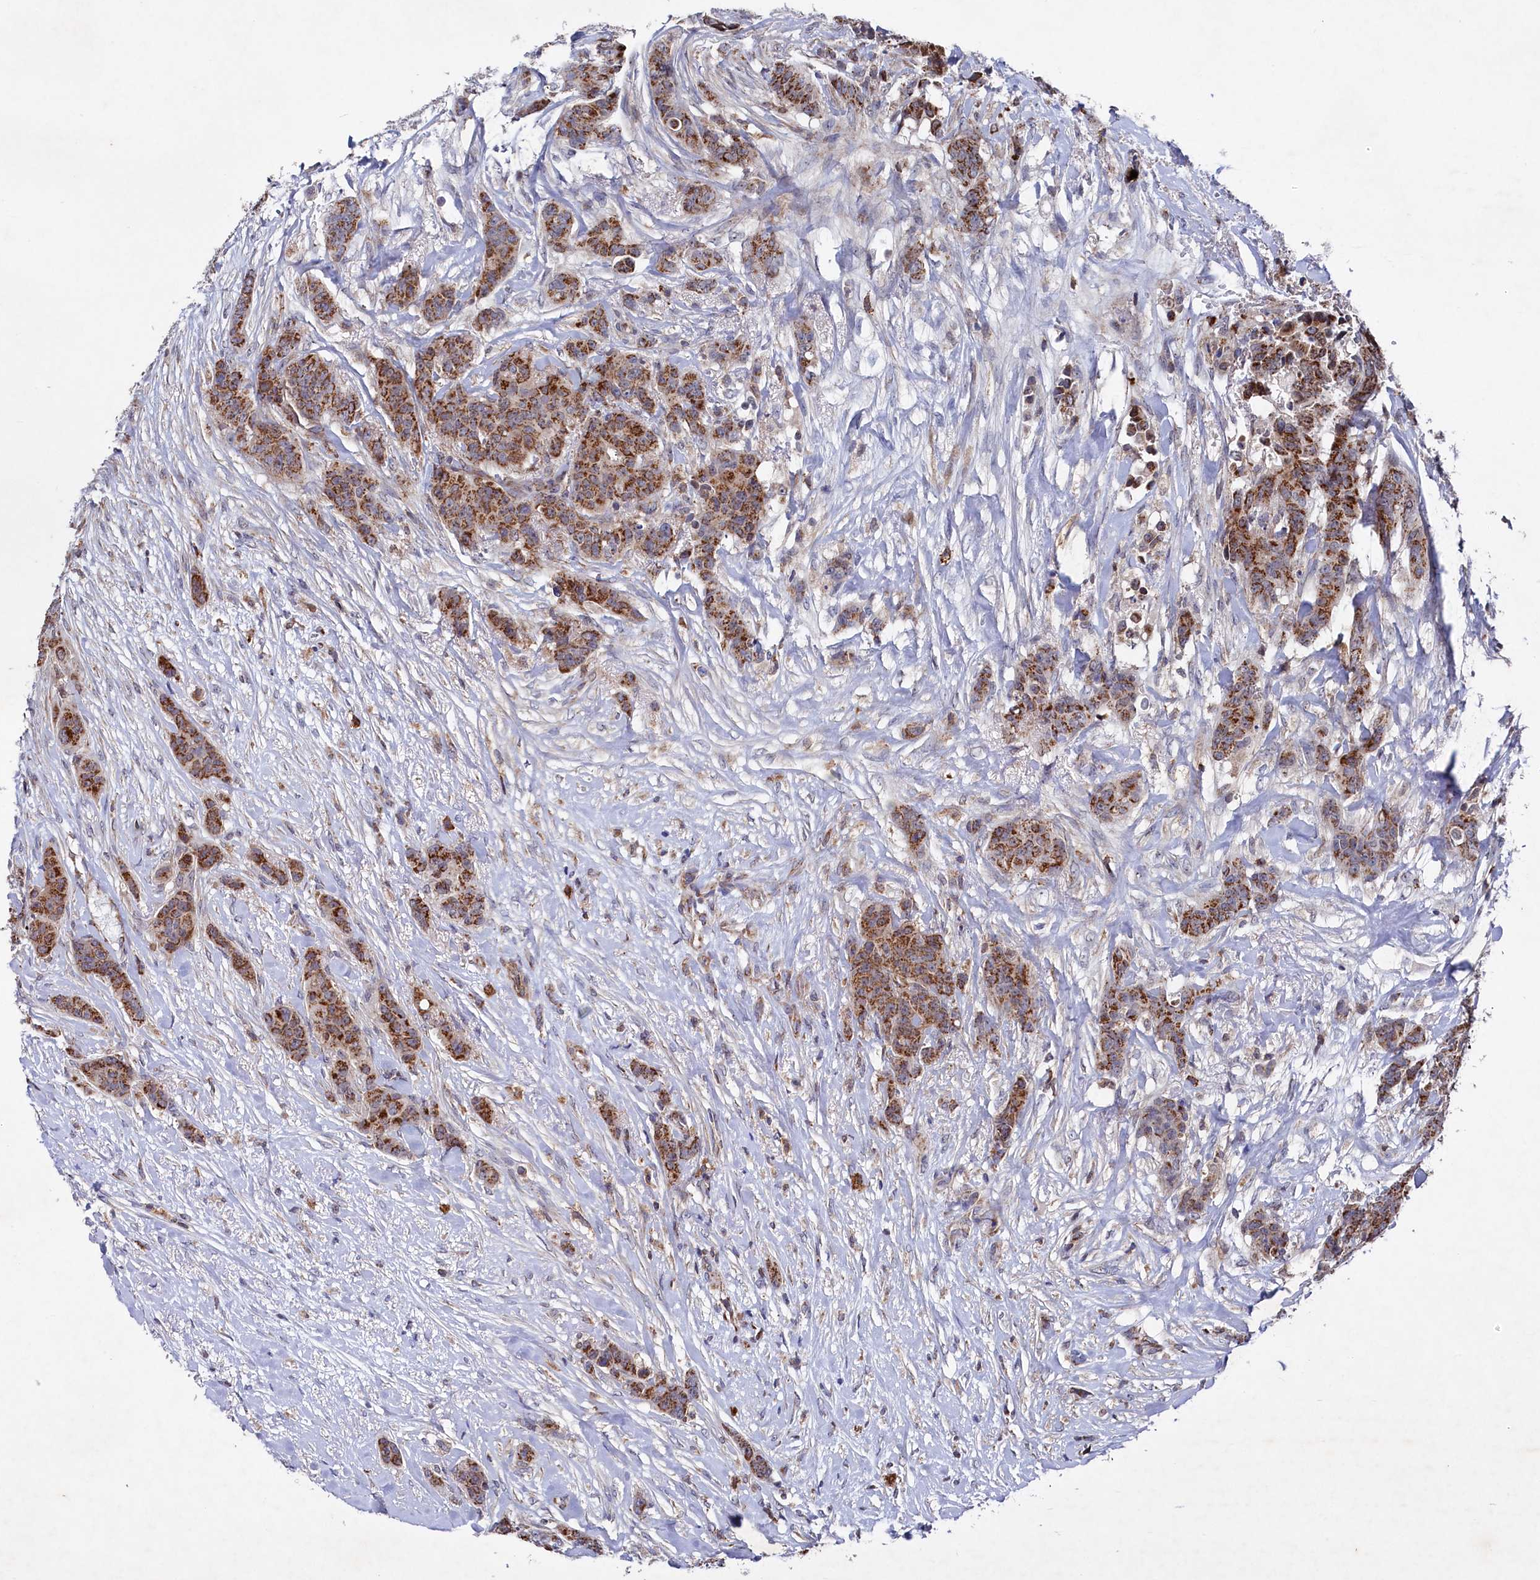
{"staining": {"intensity": "moderate", "quantity": ">75%", "location": "cytoplasmic/membranous"}, "tissue": "breast cancer", "cell_type": "Tumor cells", "image_type": "cancer", "snomed": [{"axis": "morphology", "description": "Duct carcinoma"}, {"axis": "topography", "description": "Breast"}], "caption": "Approximately >75% of tumor cells in breast cancer exhibit moderate cytoplasmic/membranous protein staining as visualized by brown immunohistochemical staining.", "gene": "CHCHD1", "patient": {"sex": "female", "age": 40}}